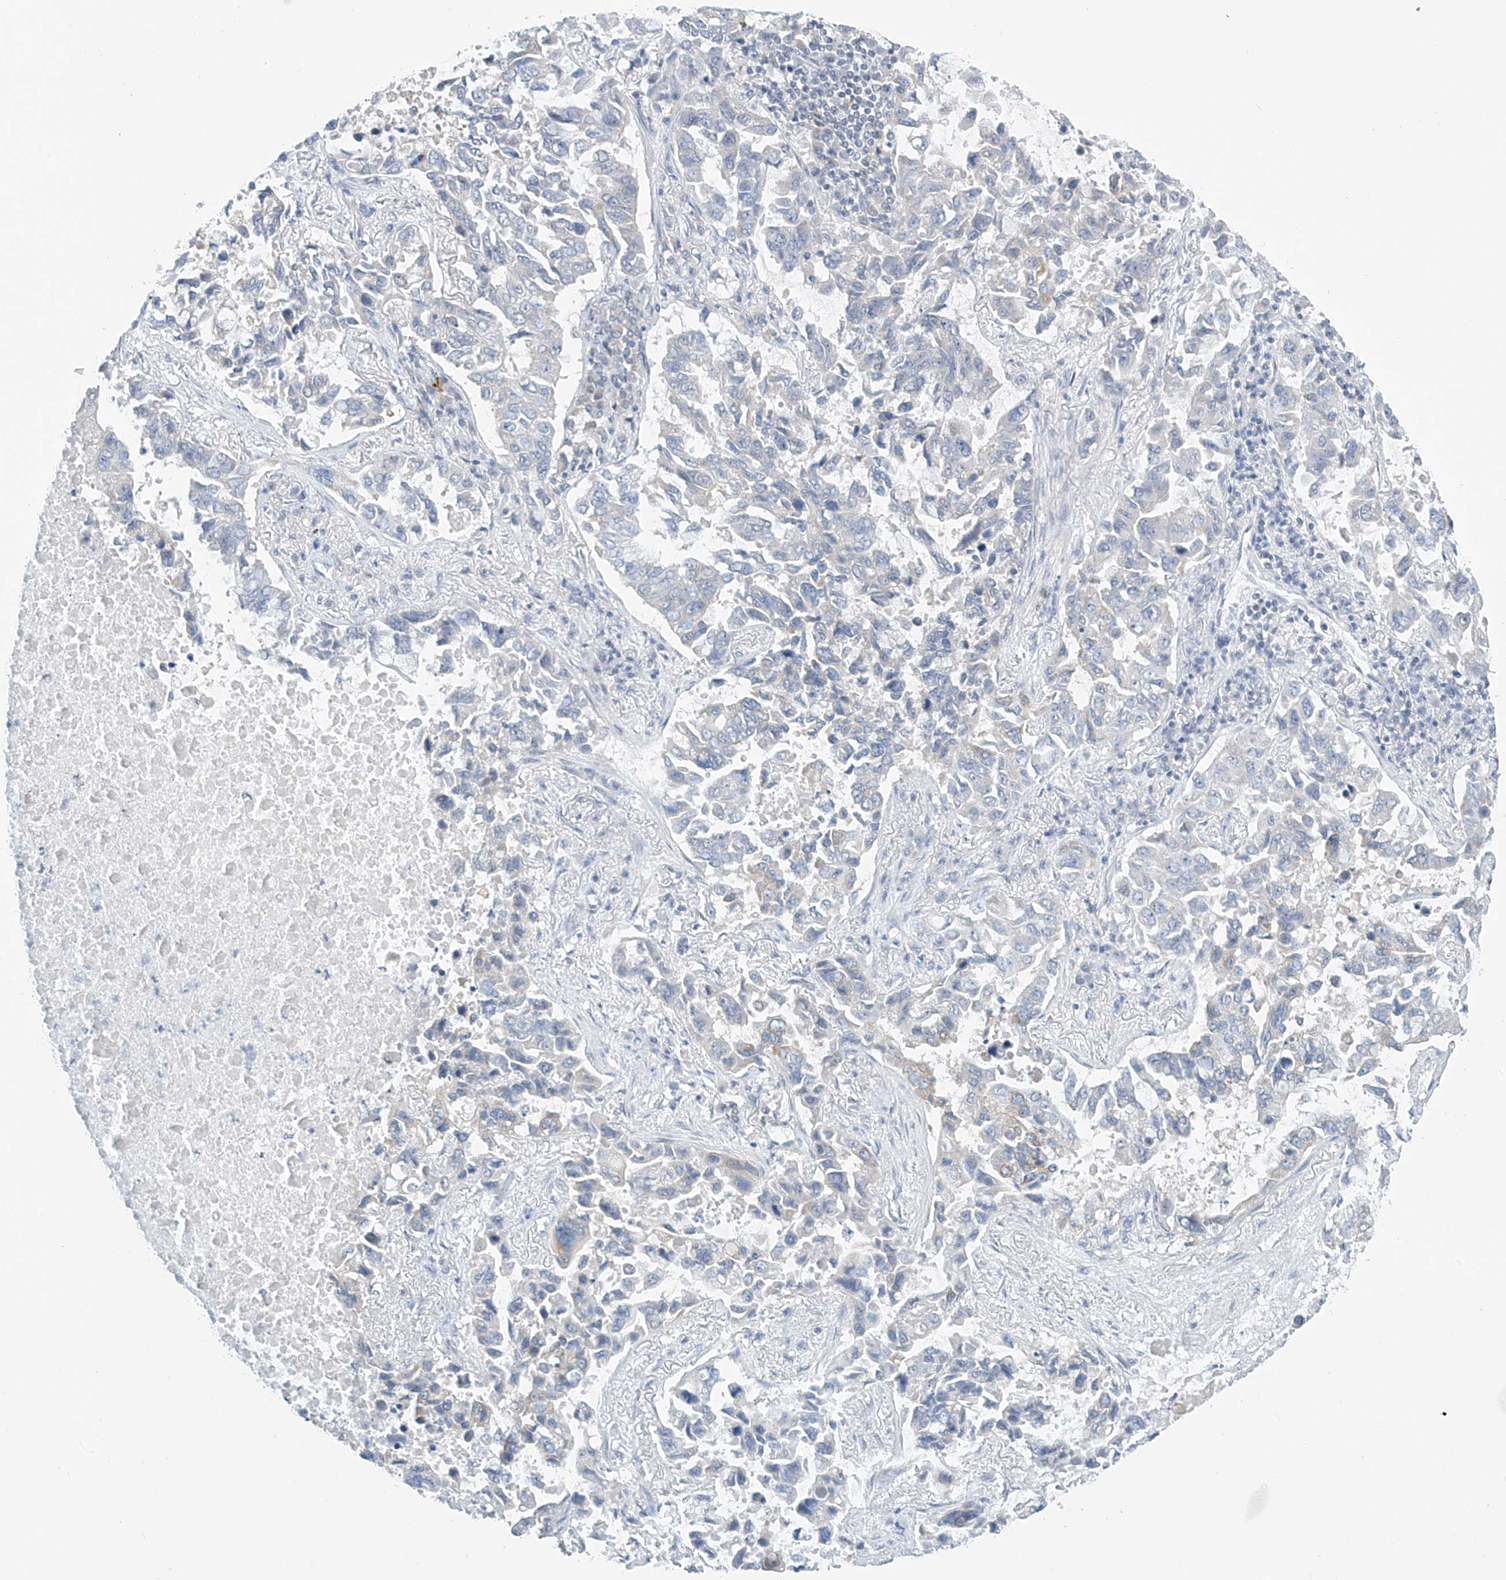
{"staining": {"intensity": "negative", "quantity": "none", "location": "none"}, "tissue": "lung cancer", "cell_type": "Tumor cells", "image_type": "cancer", "snomed": [{"axis": "morphology", "description": "Adenocarcinoma, NOS"}, {"axis": "topography", "description": "Lung"}], "caption": "Immunohistochemistry of human lung adenocarcinoma shows no expression in tumor cells.", "gene": "APLF", "patient": {"sex": "male", "age": 64}}